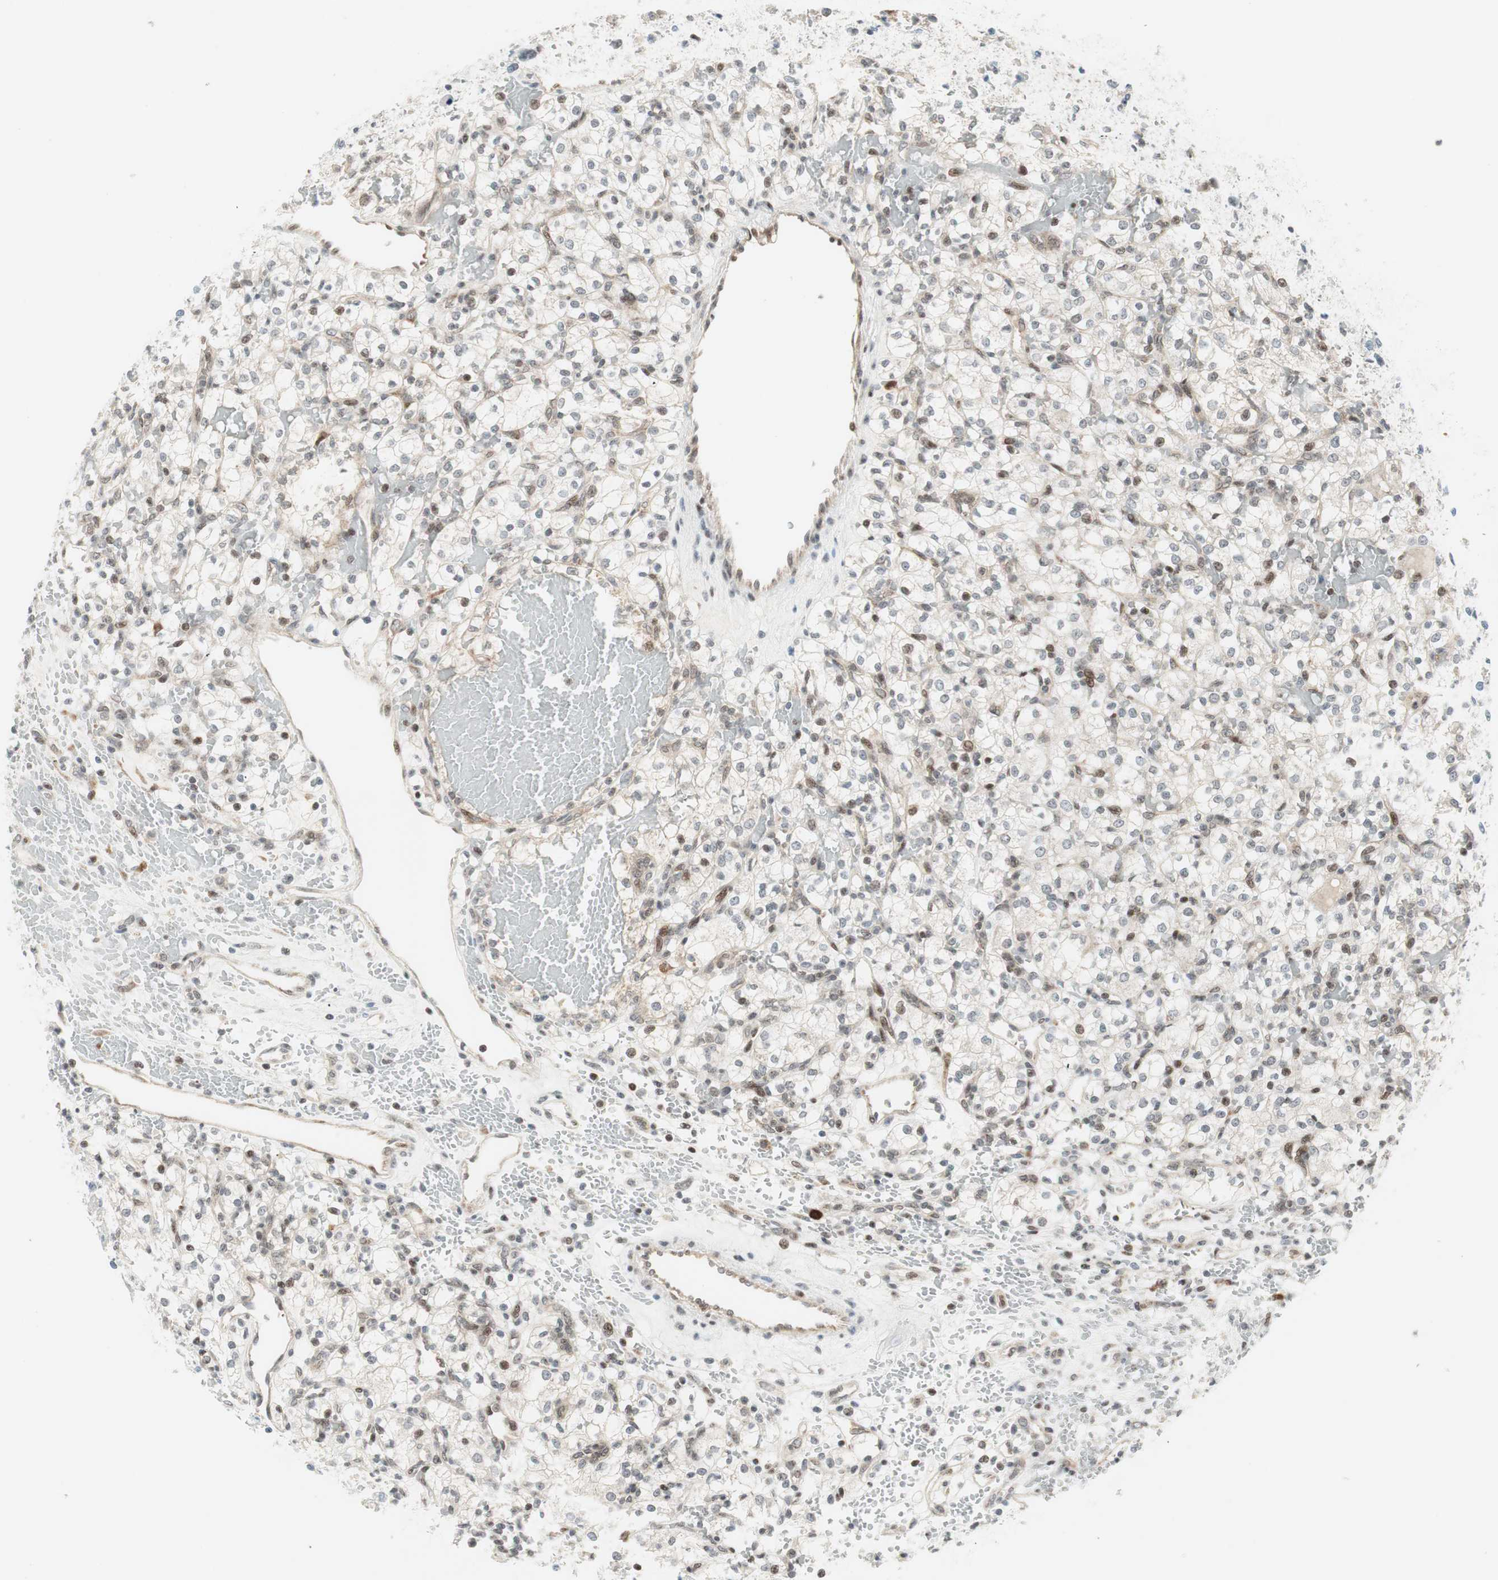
{"staining": {"intensity": "negative", "quantity": "none", "location": "none"}, "tissue": "renal cancer", "cell_type": "Tumor cells", "image_type": "cancer", "snomed": [{"axis": "morphology", "description": "Adenocarcinoma, NOS"}, {"axis": "topography", "description": "Kidney"}], "caption": "This micrograph is of renal adenocarcinoma stained with immunohistochemistry (IHC) to label a protein in brown with the nuclei are counter-stained blue. There is no expression in tumor cells.", "gene": "TPT1", "patient": {"sex": "female", "age": 60}}